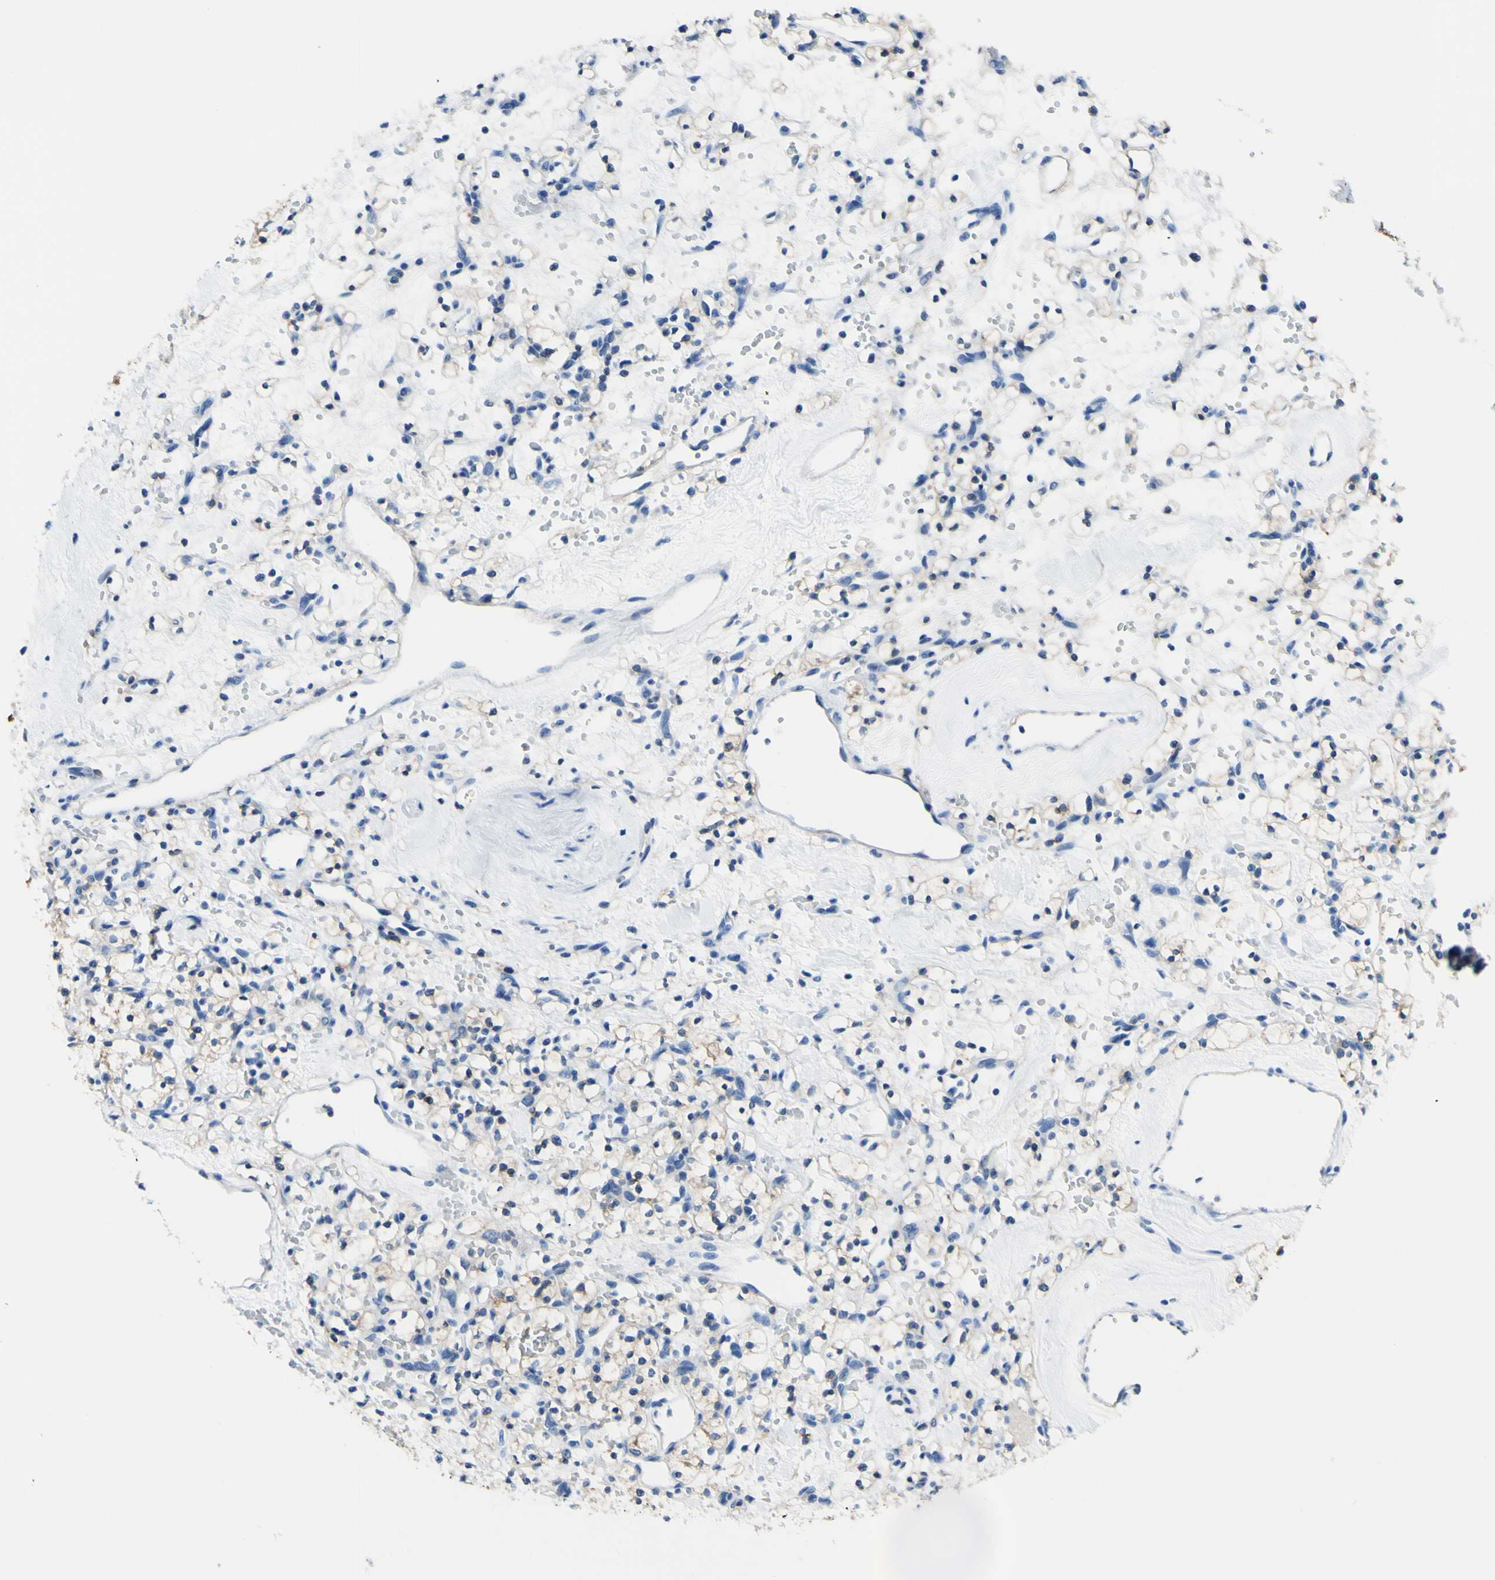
{"staining": {"intensity": "negative", "quantity": "none", "location": "none"}, "tissue": "renal cancer", "cell_type": "Tumor cells", "image_type": "cancer", "snomed": [{"axis": "morphology", "description": "Adenocarcinoma, NOS"}, {"axis": "topography", "description": "Kidney"}], "caption": "DAB immunohistochemical staining of adenocarcinoma (renal) reveals no significant staining in tumor cells. (DAB (3,3'-diaminobenzidine) immunohistochemistry with hematoxylin counter stain).", "gene": "HPCA", "patient": {"sex": "female", "age": 60}}